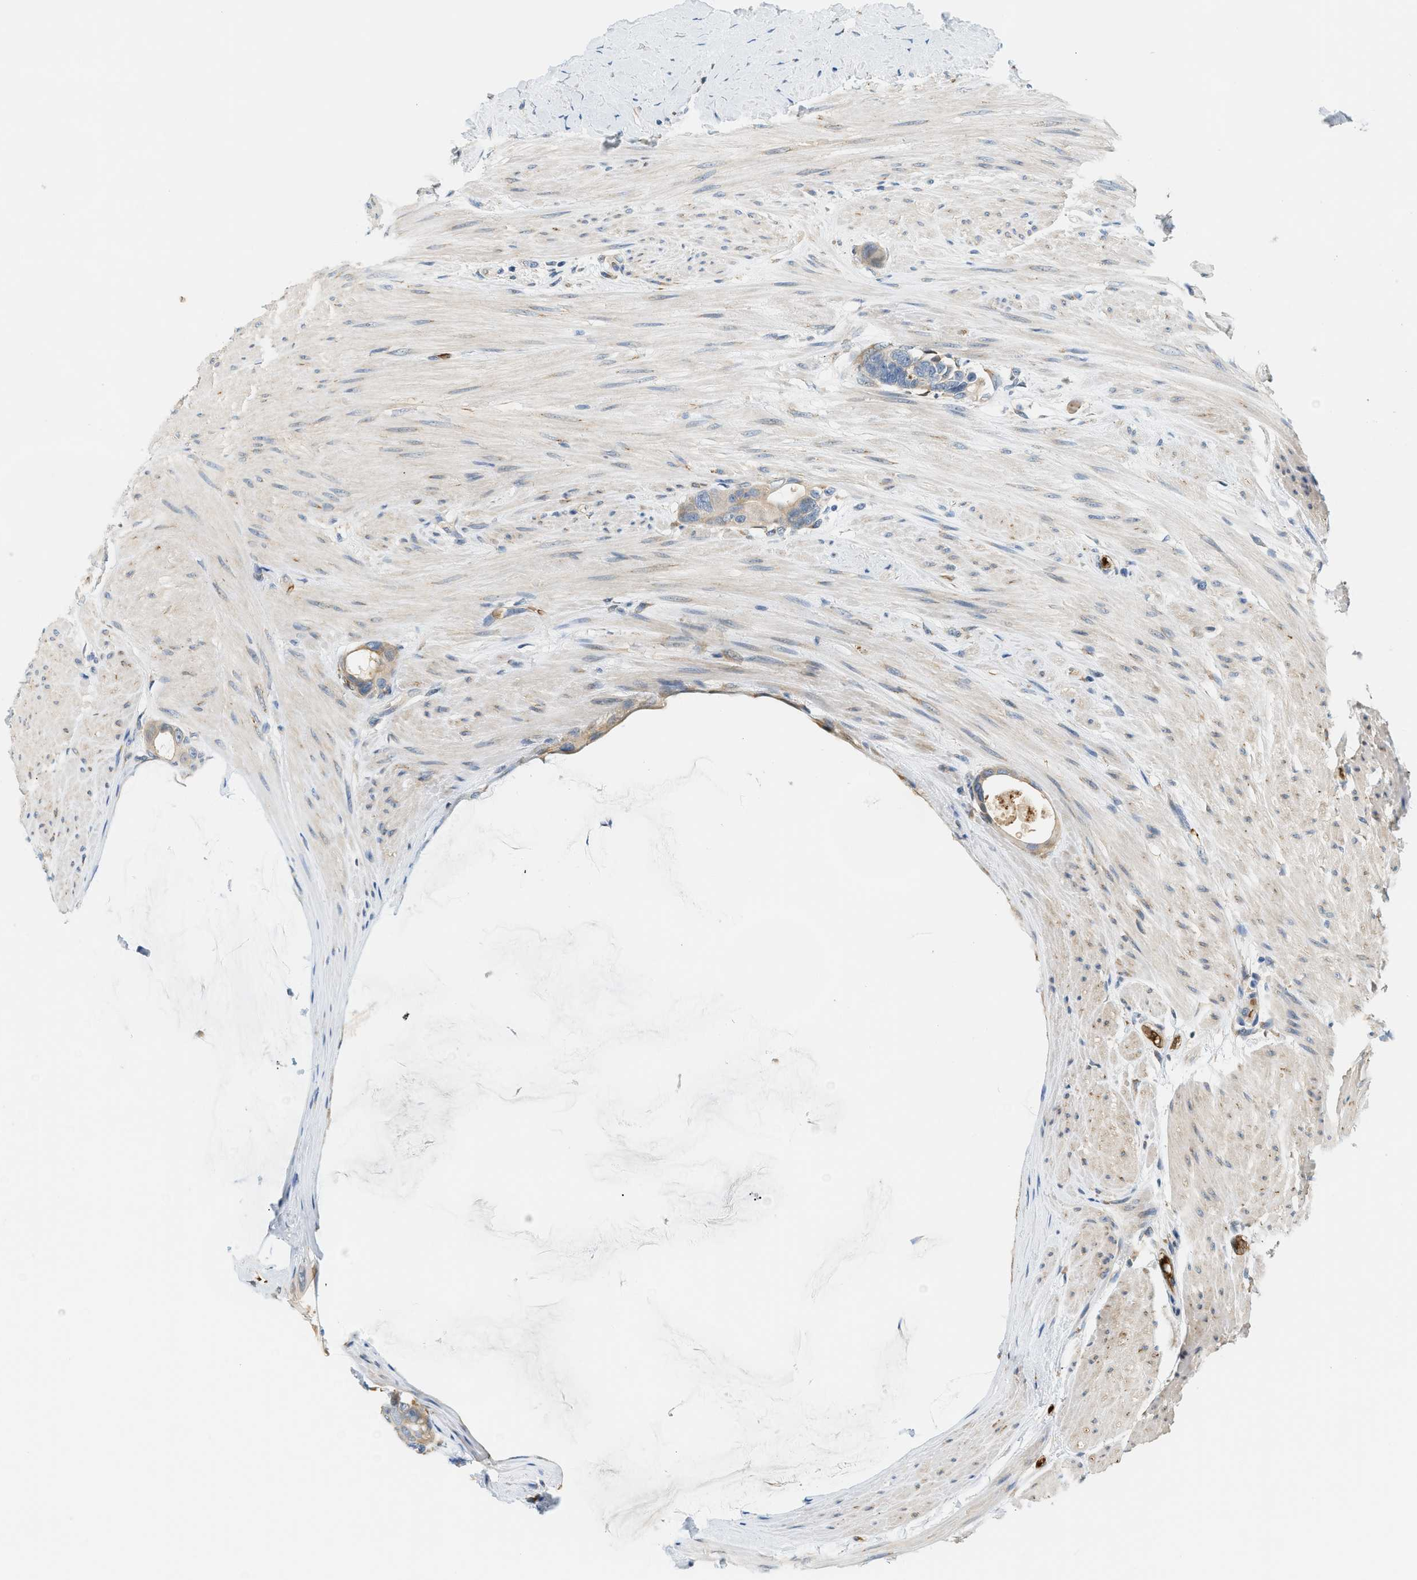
{"staining": {"intensity": "weak", "quantity": "25%-75%", "location": "cytoplasmic/membranous"}, "tissue": "colorectal cancer", "cell_type": "Tumor cells", "image_type": "cancer", "snomed": [{"axis": "morphology", "description": "Adenocarcinoma, NOS"}, {"axis": "topography", "description": "Rectum"}], "caption": "Protein staining of colorectal cancer tissue displays weak cytoplasmic/membranous positivity in about 25%-75% of tumor cells.", "gene": "CYTH2", "patient": {"sex": "male", "age": 51}}